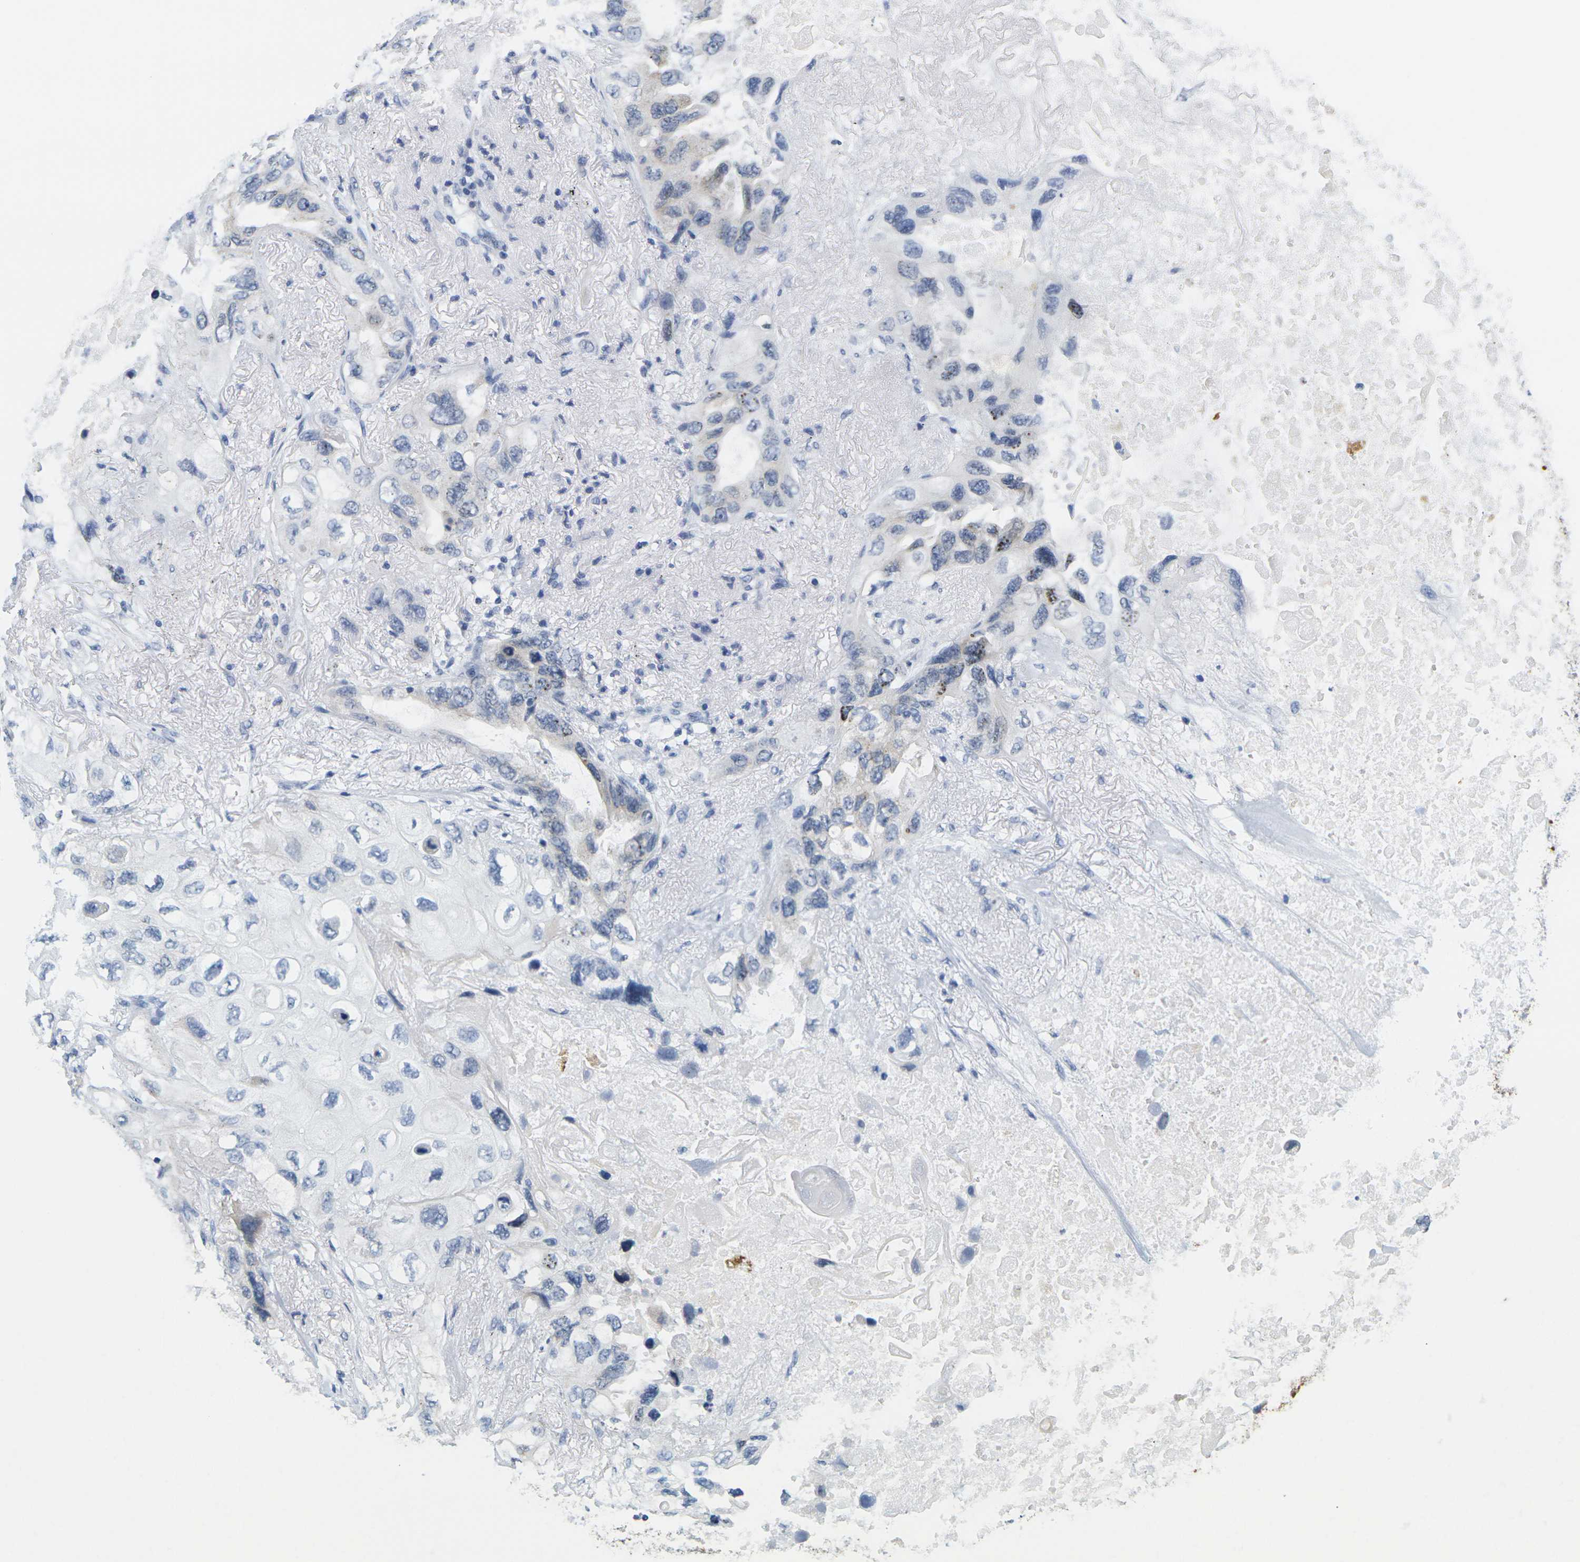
{"staining": {"intensity": "weak", "quantity": "<25%", "location": "cytoplasmic/membranous"}, "tissue": "lung cancer", "cell_type": "Tumor cells", "image_type": "cancer", "snomed": [{"axis": "morphology", "description": "Squamous cell carcinoma, NOS"}, {"axis": "topography", "description": "Lung"}], "caption": "Tumor cells show no significant staining in lung squamous cell carcinoma.", "gene": "HLA-DOB", "patient": {"sex": "female", "age": 73}}